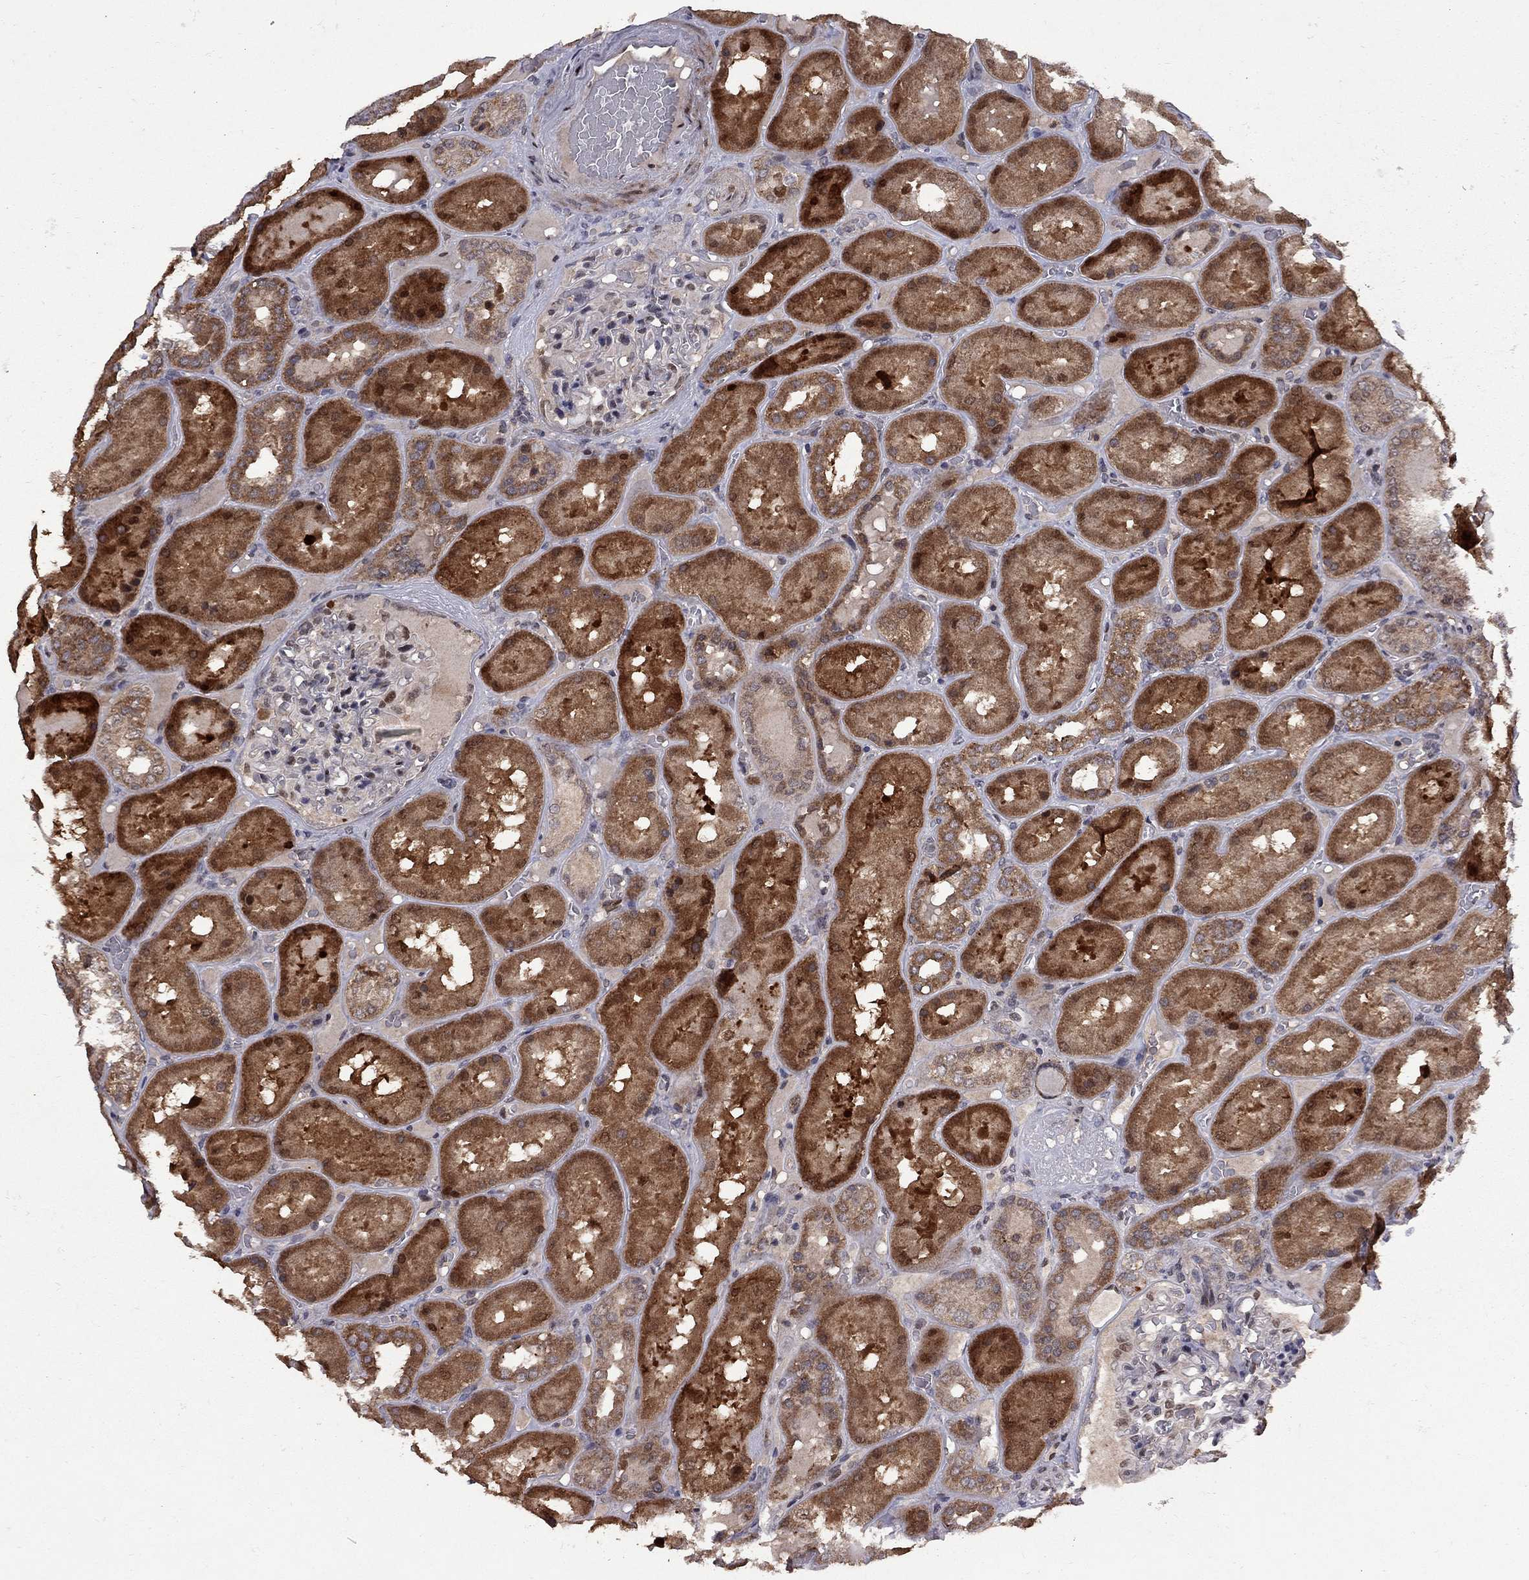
{"staining": {"intensity": "moderate", "quantity": "<25%", "location": "nuclear"}, "tissue": "kidney", "cell_type": "Cells in glomeruli", "image_type": "normal", "snomed": [{"axis": "morphology", "description": "Normal tissue, NOS"}, {"axis": "topography", "description": "Kidney"}], "caption": "Cells in glomeruli demonstrate low levels of moderate nuclear positivity in approximately <25% of cells in benign kidney.", "gene": "IPP", "patient": {"sex": "male", "age": 73}}